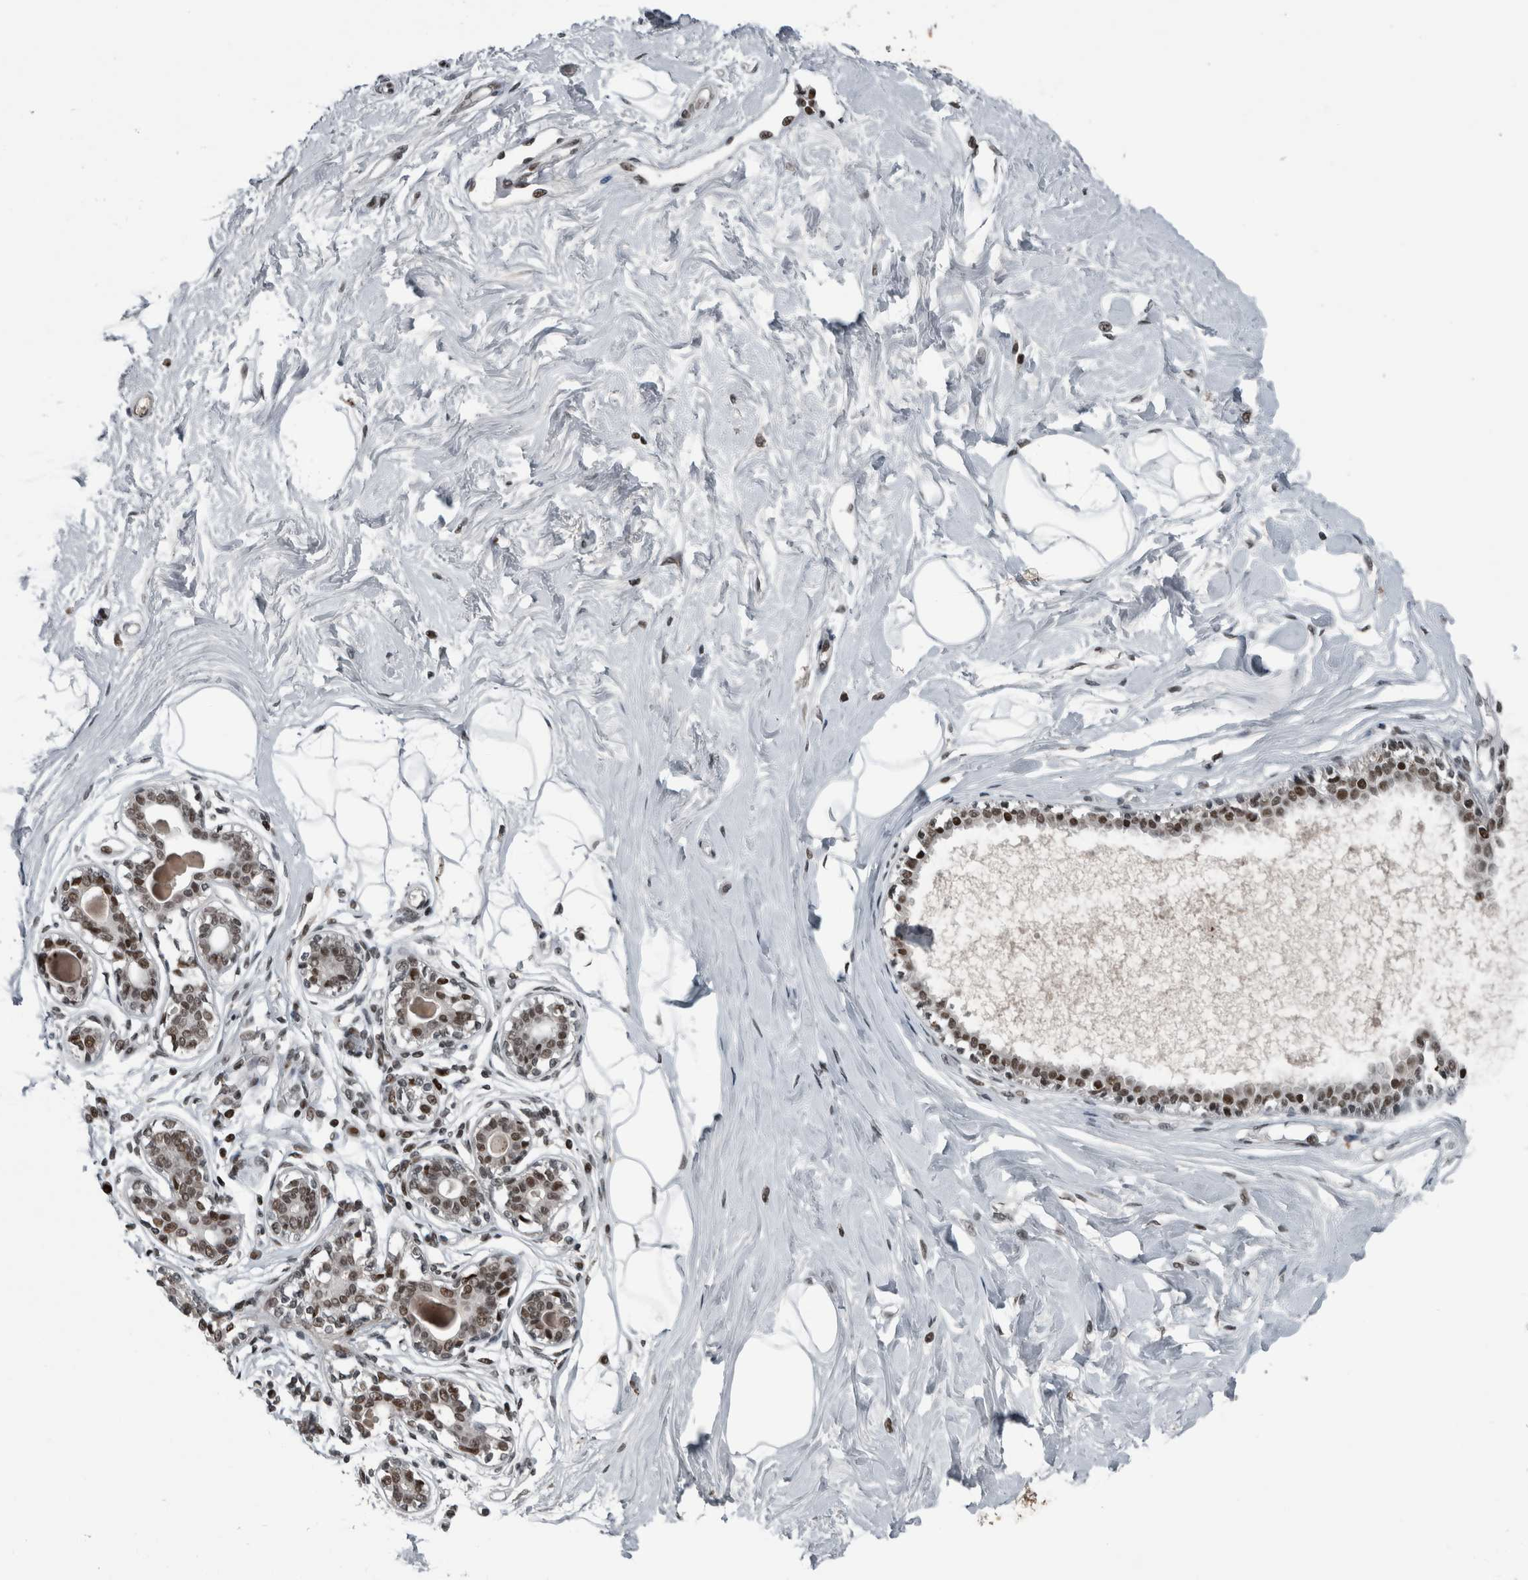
{"staining": {"intensity": "moderate", "quantity": ">75%", "location": "nuclear"}, "tissue": "breast", "cell_type": "Adipocytes", "image_type": "normal", "snomed": [{"axis": "morphology", "description": "Normal tissue, NOS"}, {"axis": "topography", "description": "Breast"}], "caption": "Protein analysis of benign breast demonstrates moderate nuclear staining in about >75% of adipocytes. Ihc stains the protein of interest in brown and the nuclei are stained blue.", "gene": "UNC50", "patient": {"sex": "female", "age": 45}}